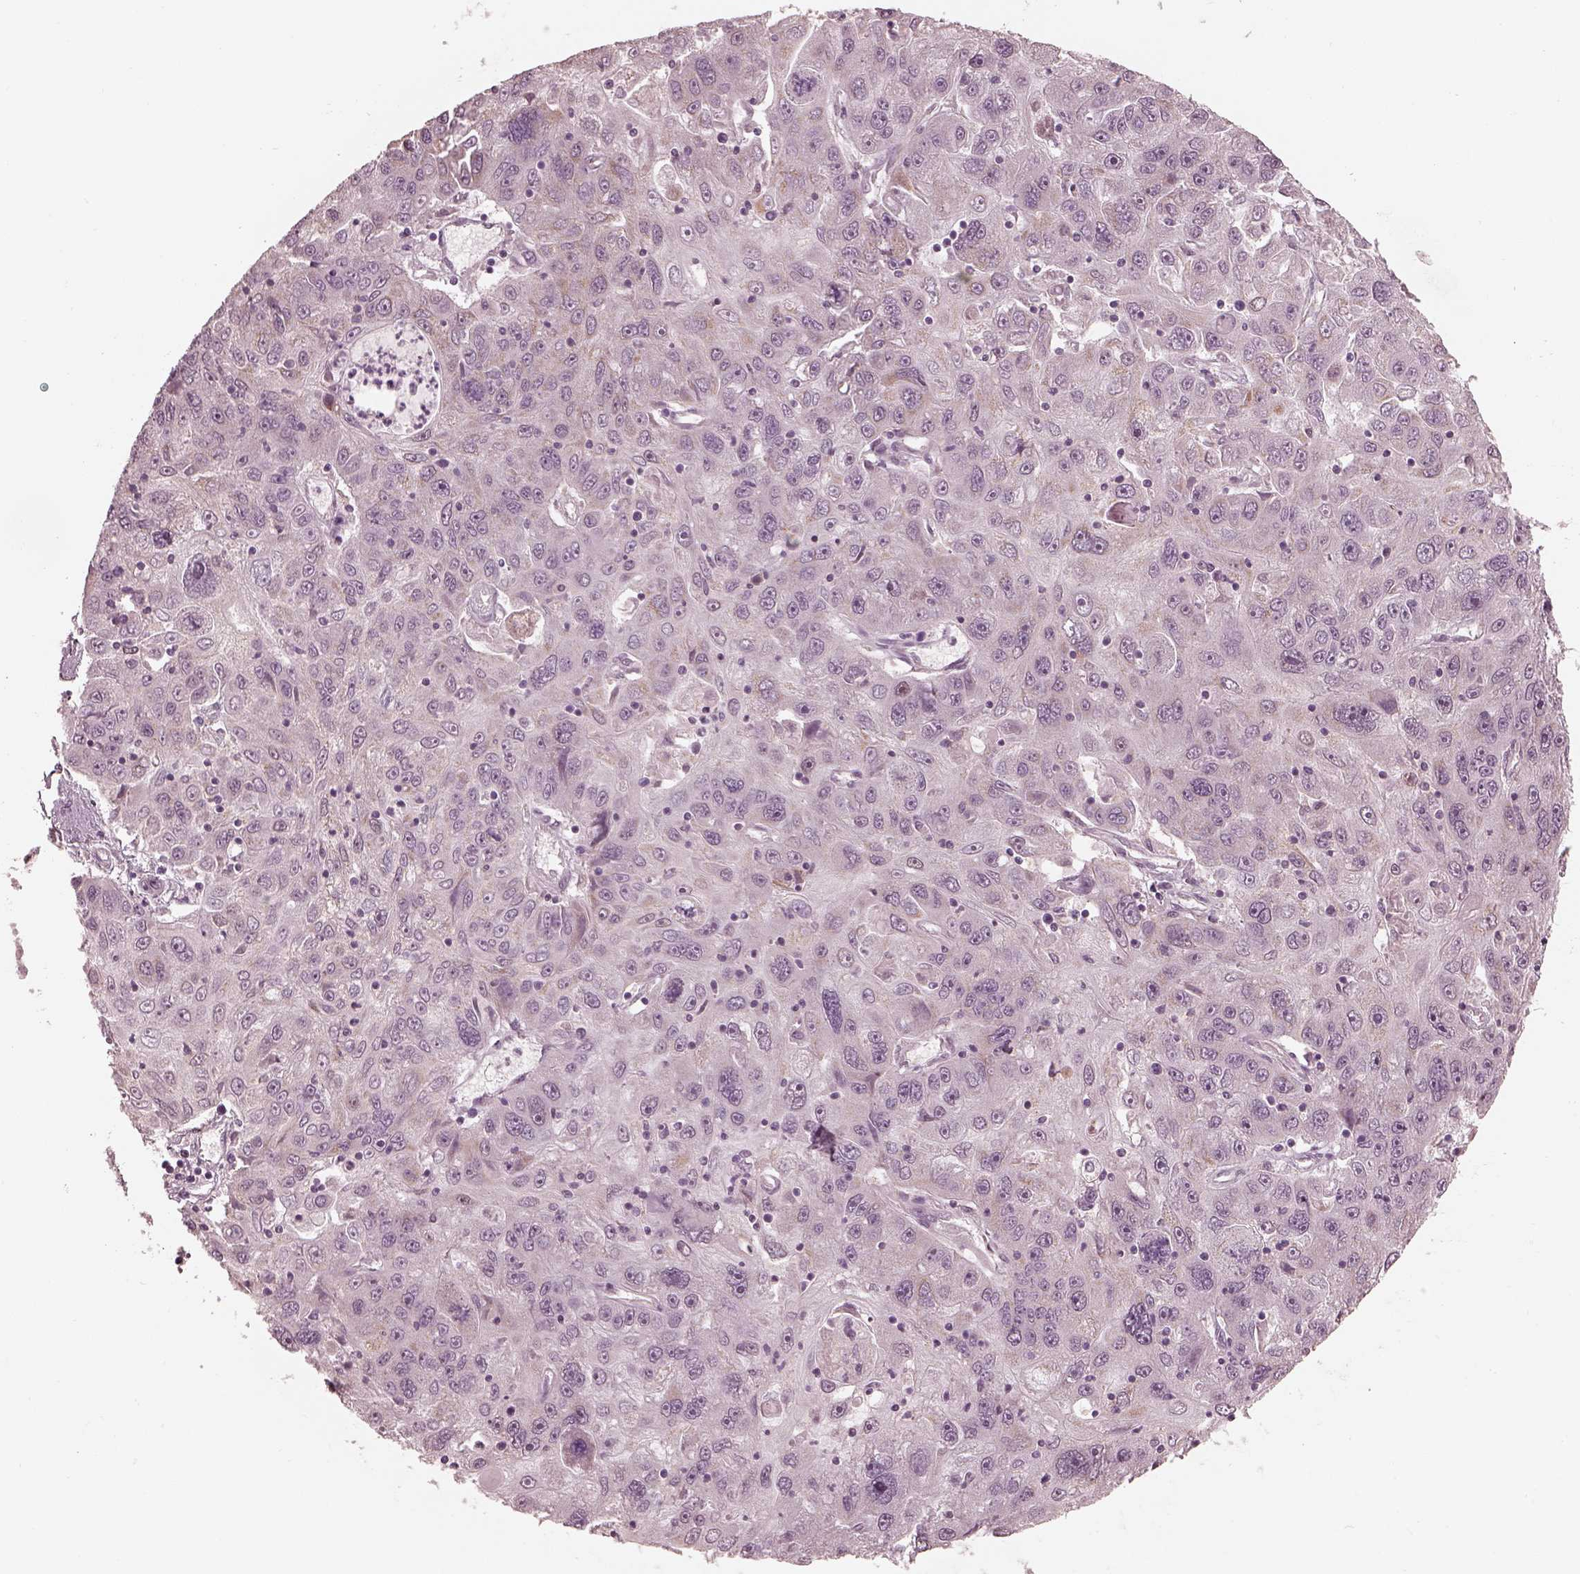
{"staining": {"intensity": "weak", "quantity": "<25%", "location": "cytoplasmic/membranous"}, "tissue": "stomach cancer", "cell_type": "Tumor cells", "image_type": "cancer", "snomed": [{"axis": "morphology", "description": "Adenocarcinoma, NOS"}, {"axis": "topography", "description": "Stomach"}], "caption": "Stomach adenocarcinoma was stained to show a protein in brown. There is no significant staining in tumor cells.", "gene": "IQCB1", "patient": {"sex": "male", "age": 56}}